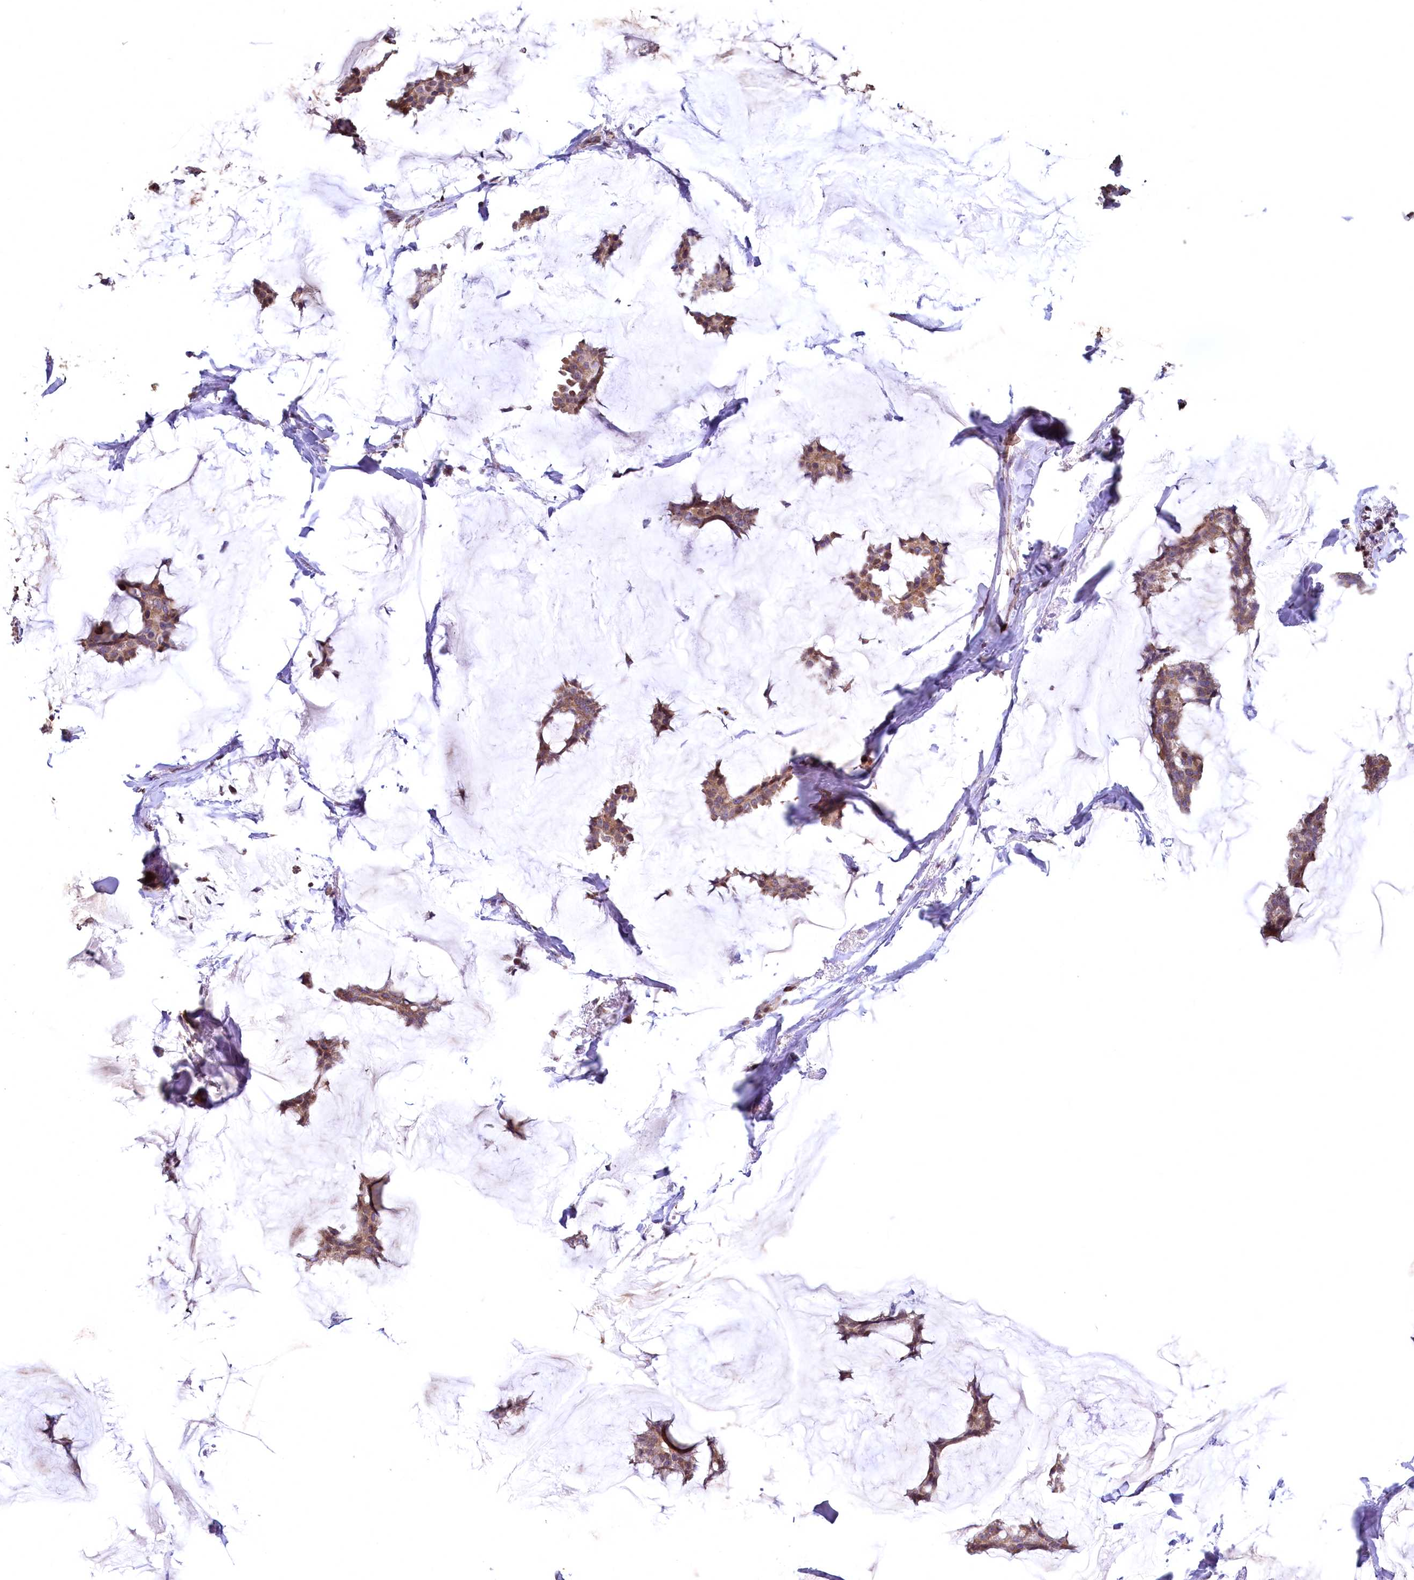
{"staining": {"intensity": "moderate", "quantity": ">75%", "location": "cytoplasmic/membranous"}, "tissue": "breast cancer", "cell_type": "Tumor cells", "image_type": "cancer", "snomed": [{"axis": "morphology", "description": "Duct carcinoma"}, {"axis": "topography", "description": "Breast"}], "caption": "Tumor cells reveal medium levels of moderate cytoplasmic/membranous expression in approximately >75% of cells in infiltrating ductal carcinoma (breast). (DAB (3,3'-diaminobenzidine) IHC with brightfield microscopy, high magnification).", "gene": "SPTA1", "patient": {"sex": "female", "age": 93}}